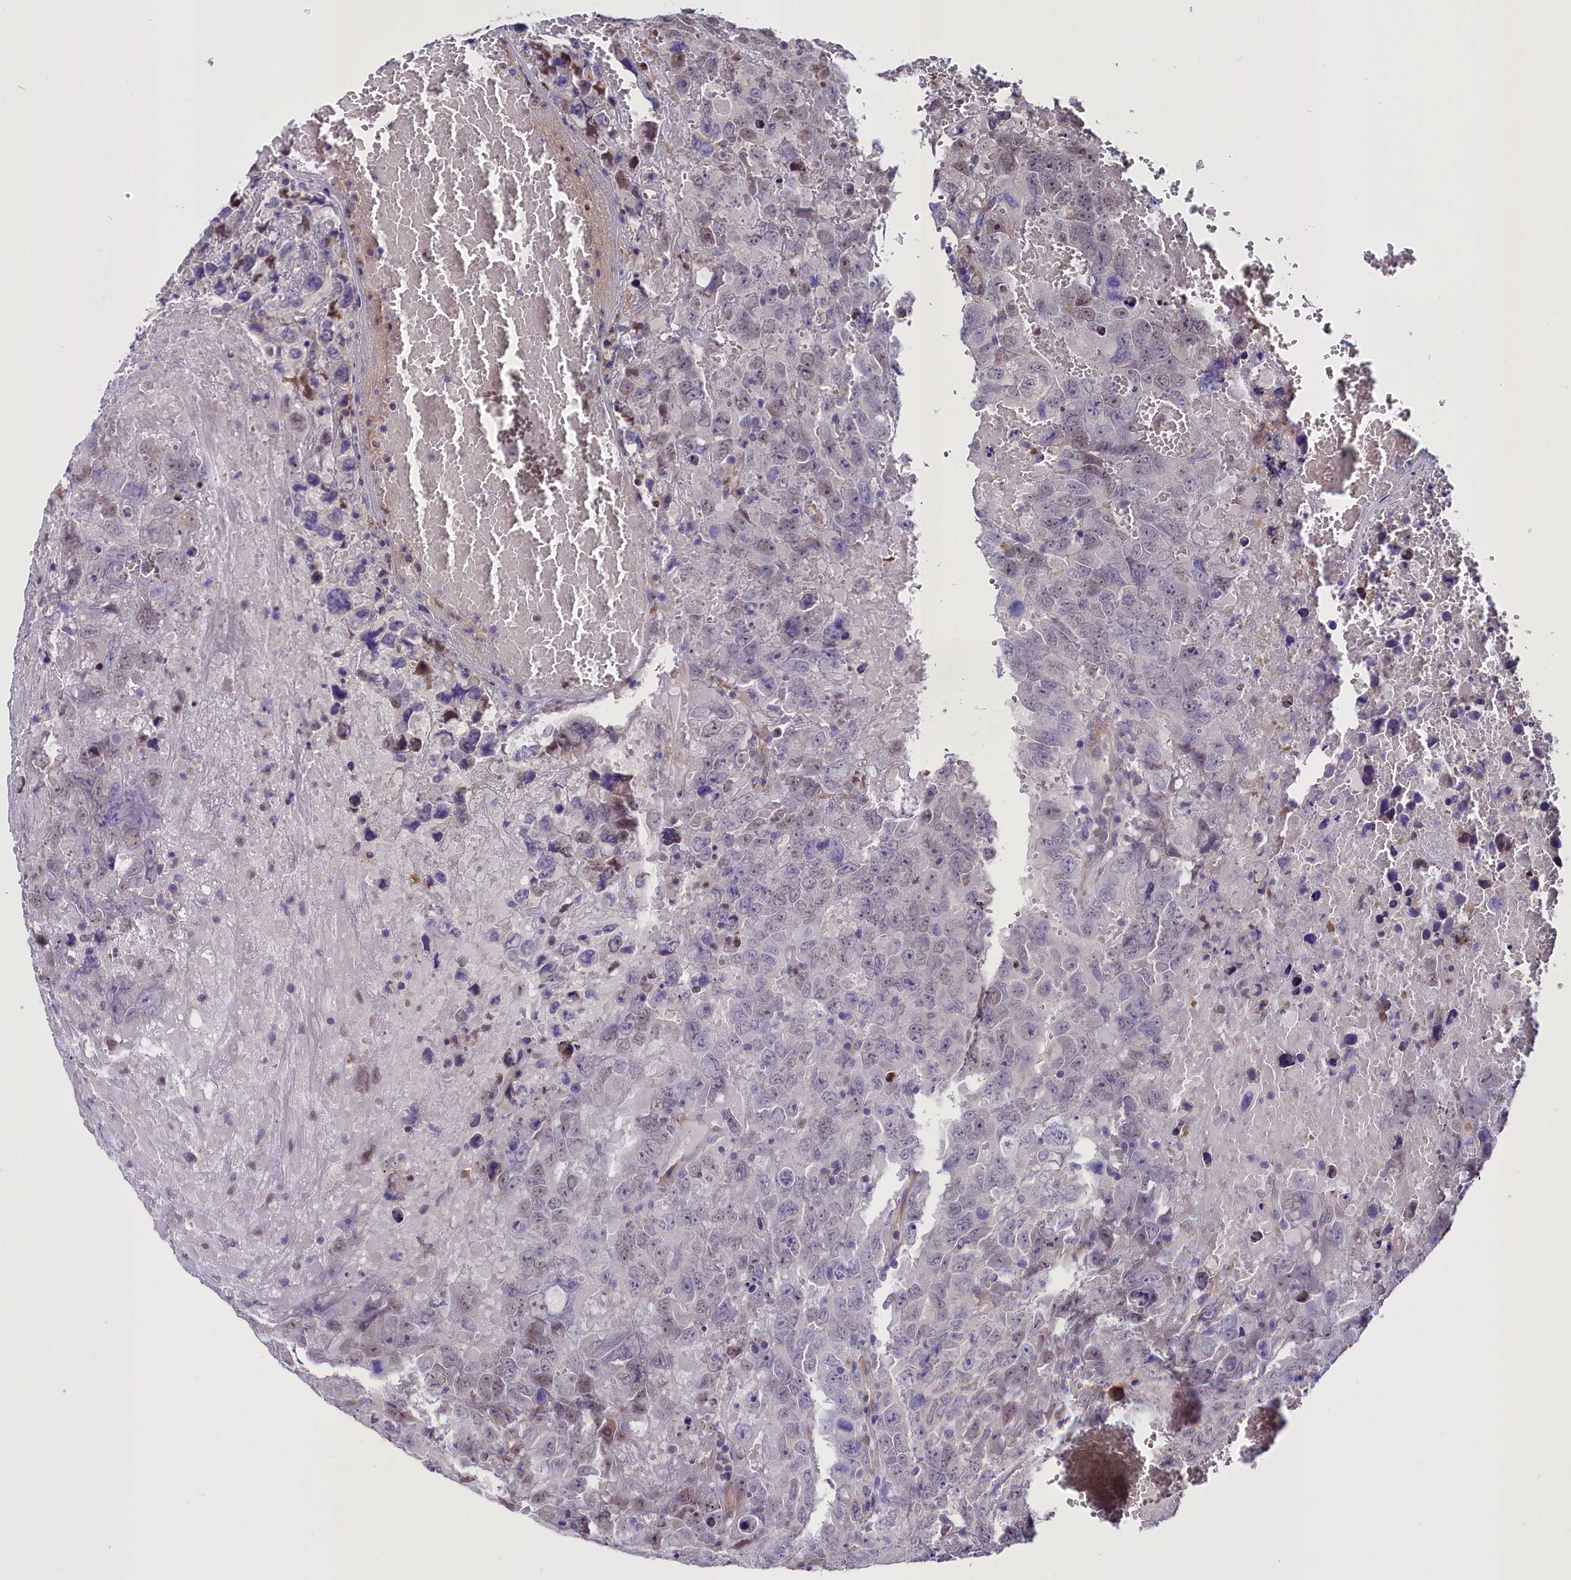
{"staining": {"intensity": "negative", "quantity": "none", "location": "none"}, "tissue": "testis cancer", "cell_type": "Tumor cells", "image_type": "cancer", "snomed": [{"axis": "morphology", "description": "Carcinoma, Embryonal, NOS"}, {"axis": "topography", "description": "Testis"}], "caption": "DAB (3,3'-diaminobenzidine) immunohistochemical staining of human testis cancer displays no significant positivity in tumor cells. The staining is performed using DAB (3,3'-diaminobenzidine) brown chromogen with nuclei counter-stained in using hematoxylin.", "gene": "PDILT", "patient": {"sex": "male", "age": 45}}